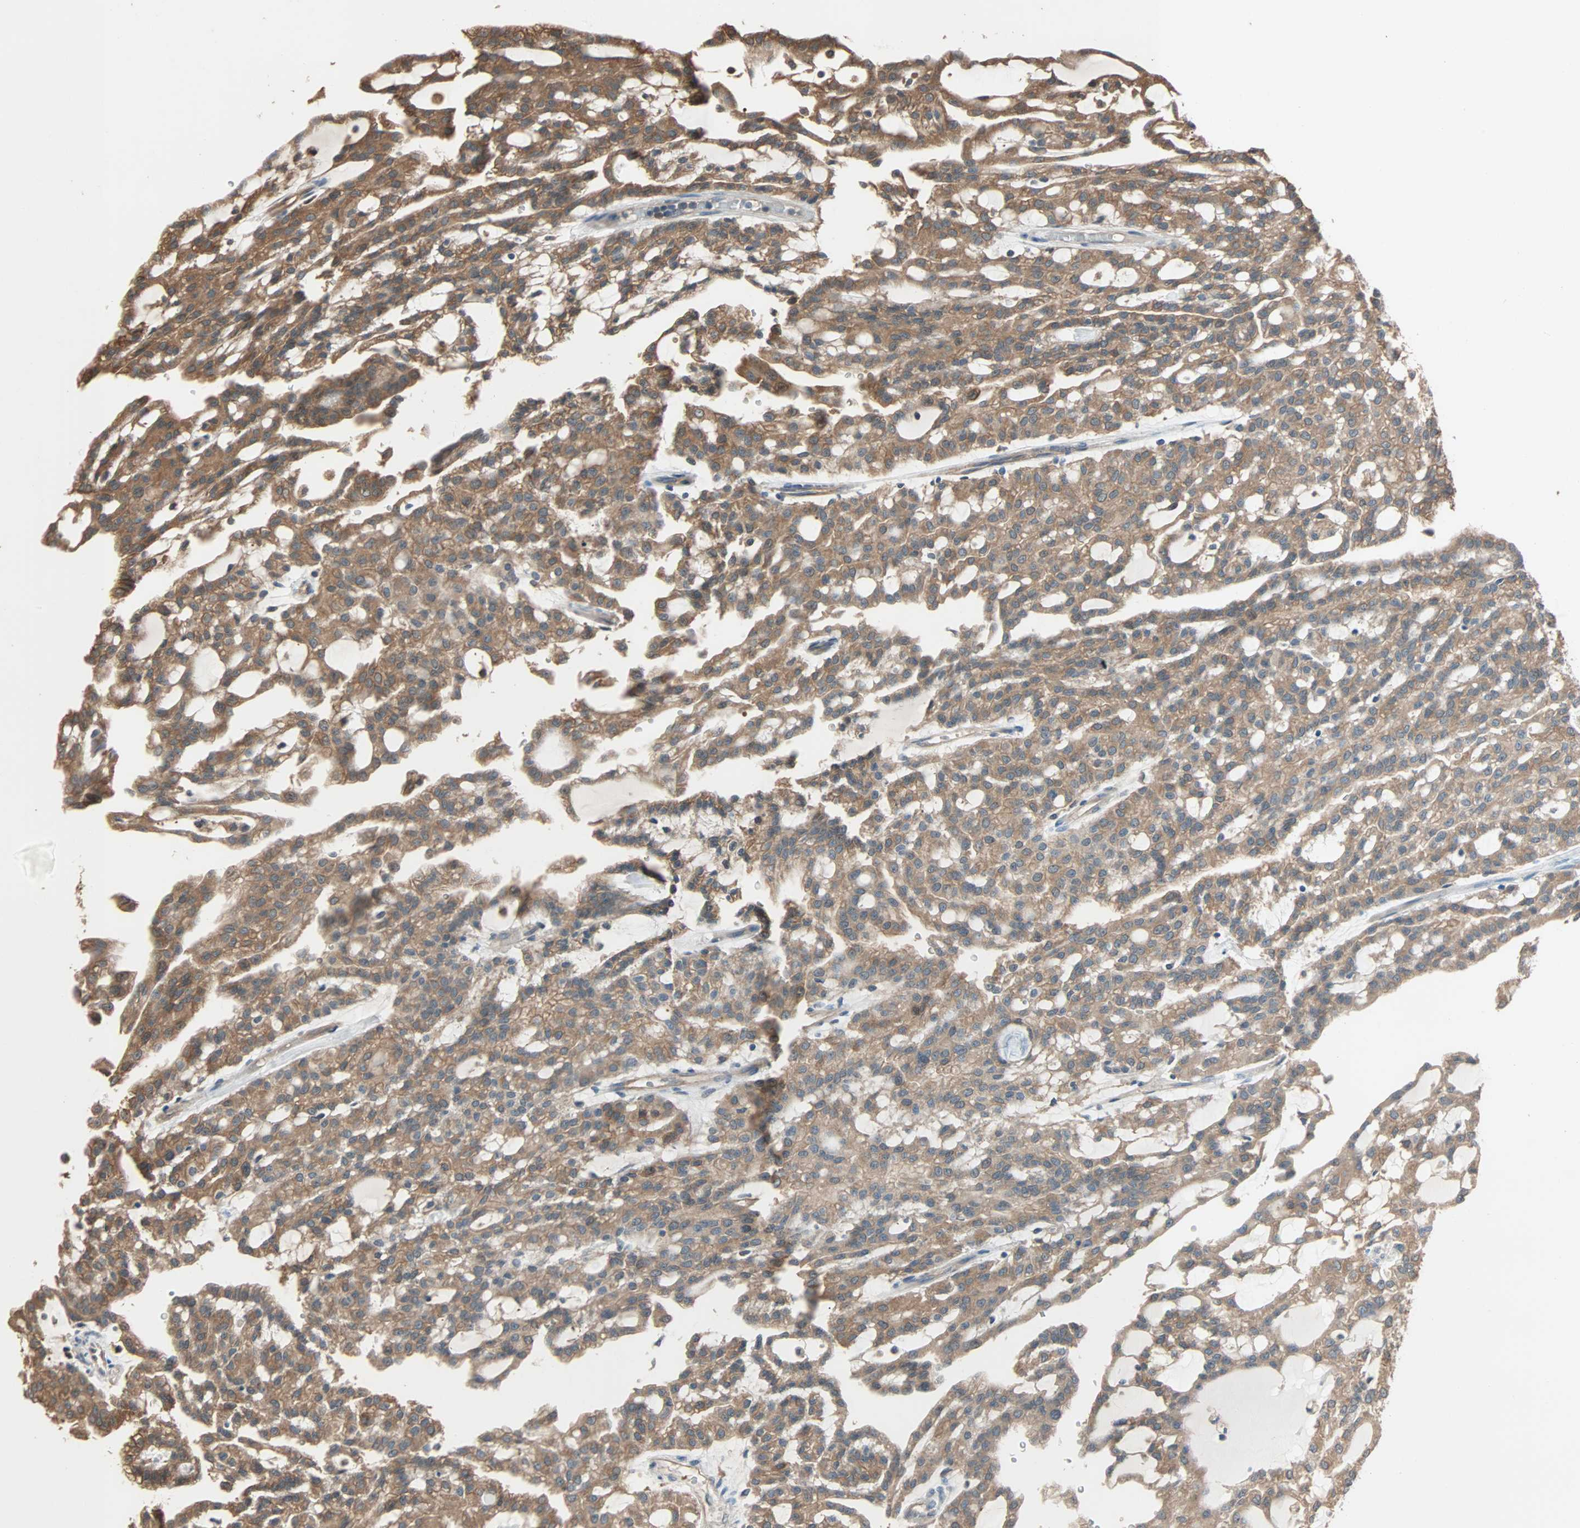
{"staining": {"intensity": "strong", "quantity": ">75%", "location": "cytoplasmic/membranous"}, "tissue": "renal cancer", "cell_type": "Tumor cells", "image_type": "cancer", "snomed": [{"axis": "morphology", "description": "Adenocarcinoma, NOS"}, {"axis": "topography", "description": "Kidney"}], "caption": "A micrograph of renal cancer stained for a protein displays strong cytoplasmic/membranous brown staining in tumor cells.", "gene": "PRDX1", "patient": {"sex": "male", "age": 63}}